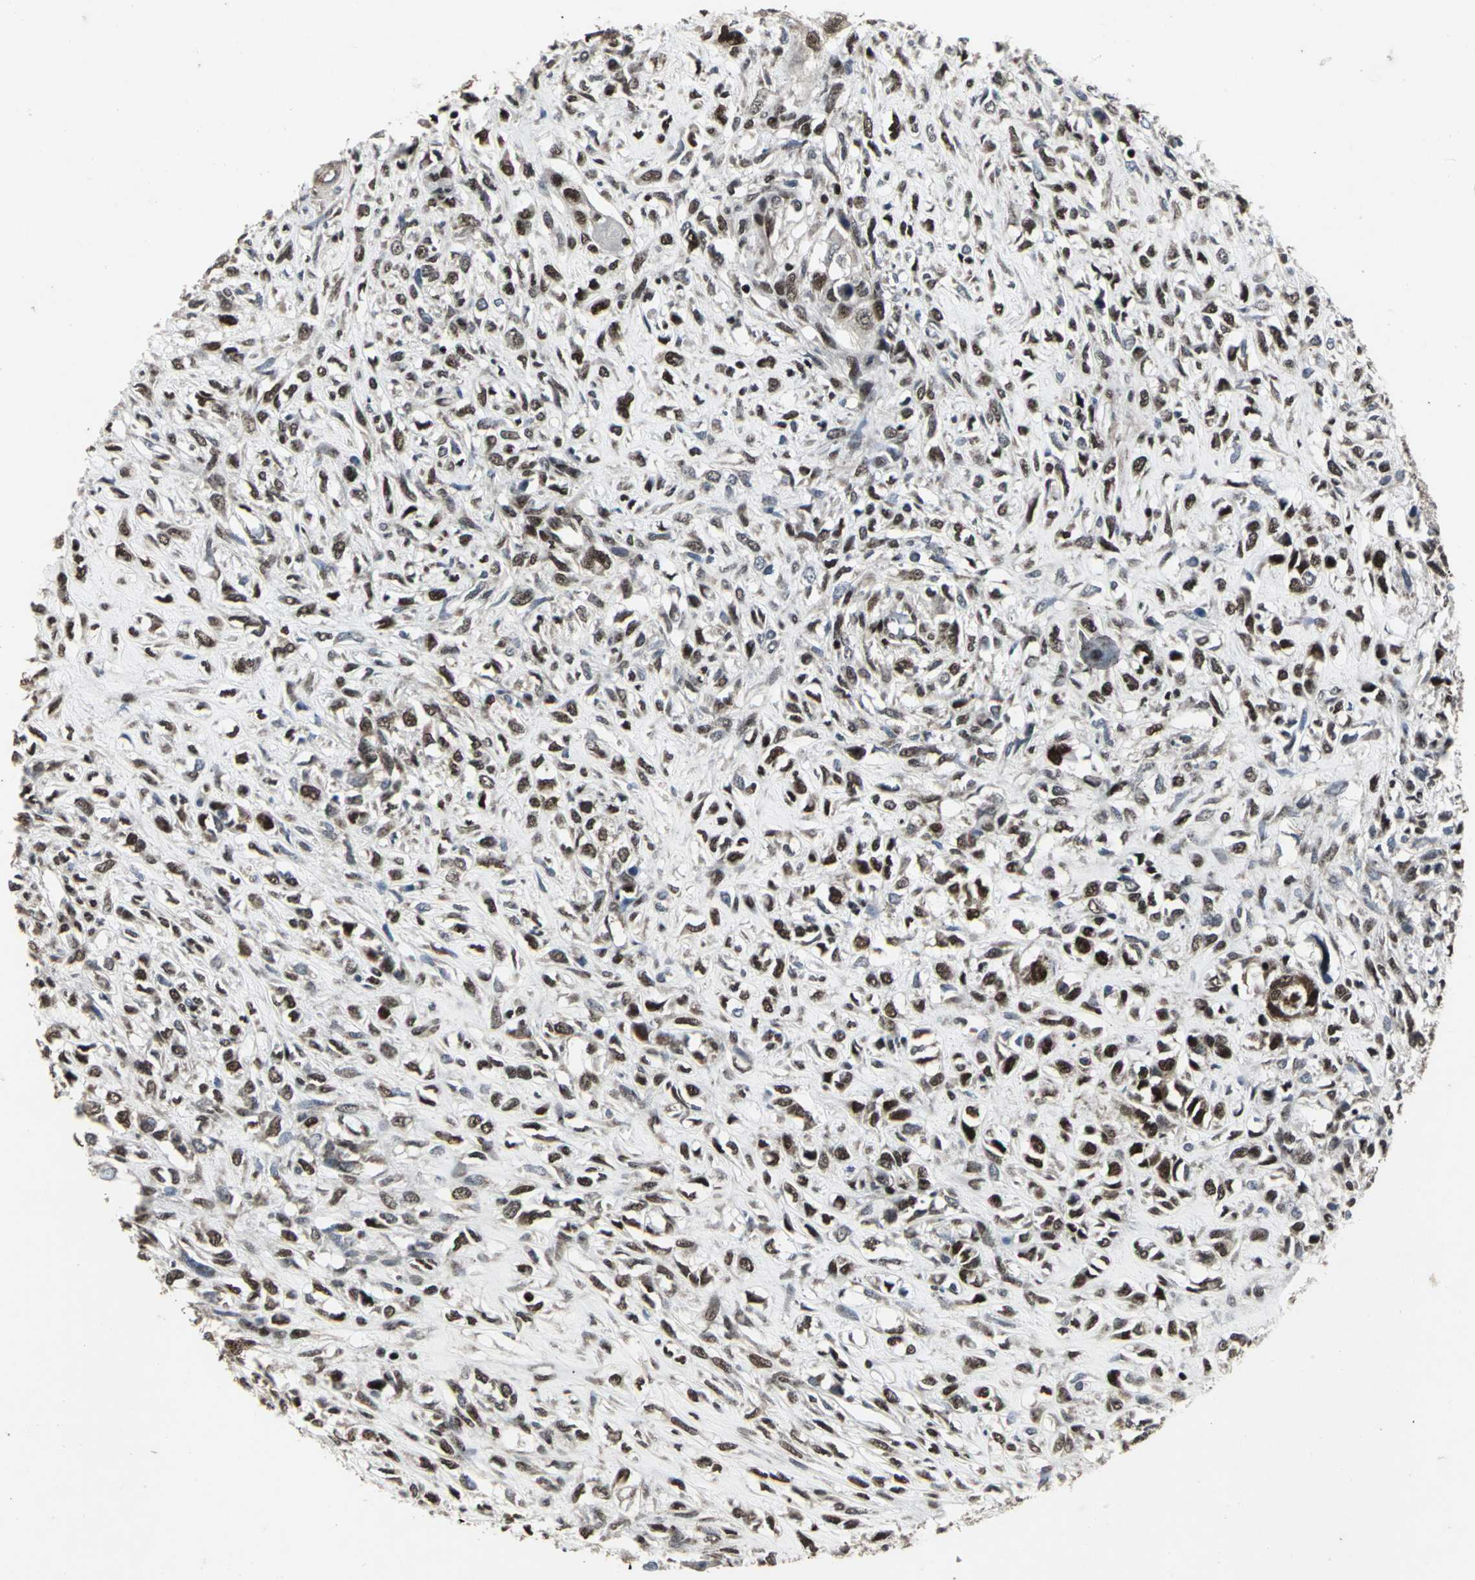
{"staining": {"intensity": "moderate", "quantity": ">75%", "location": "nuclear"}, "tissue": "head and neck cancer", "cell_type": "Tumor cells", "image_type": "cancer", "snomed": [{"axis": "morphology", "description": "Necrosis, NOS"}, {"axis": "morphology", "description": "Neoplasm, malignant, NOS"}, {"axis": "topography", "description": "Salivary gland"}, {"axis": "topography", "description": "Head-Neck"}], "caption": "Brown immunohistochemical staining in head and neck cancer shows moderate nuclear expression in approximately >75% of tumor cells.", "gene": "SRF", "patient": {"sex": "male", "age": 43}}